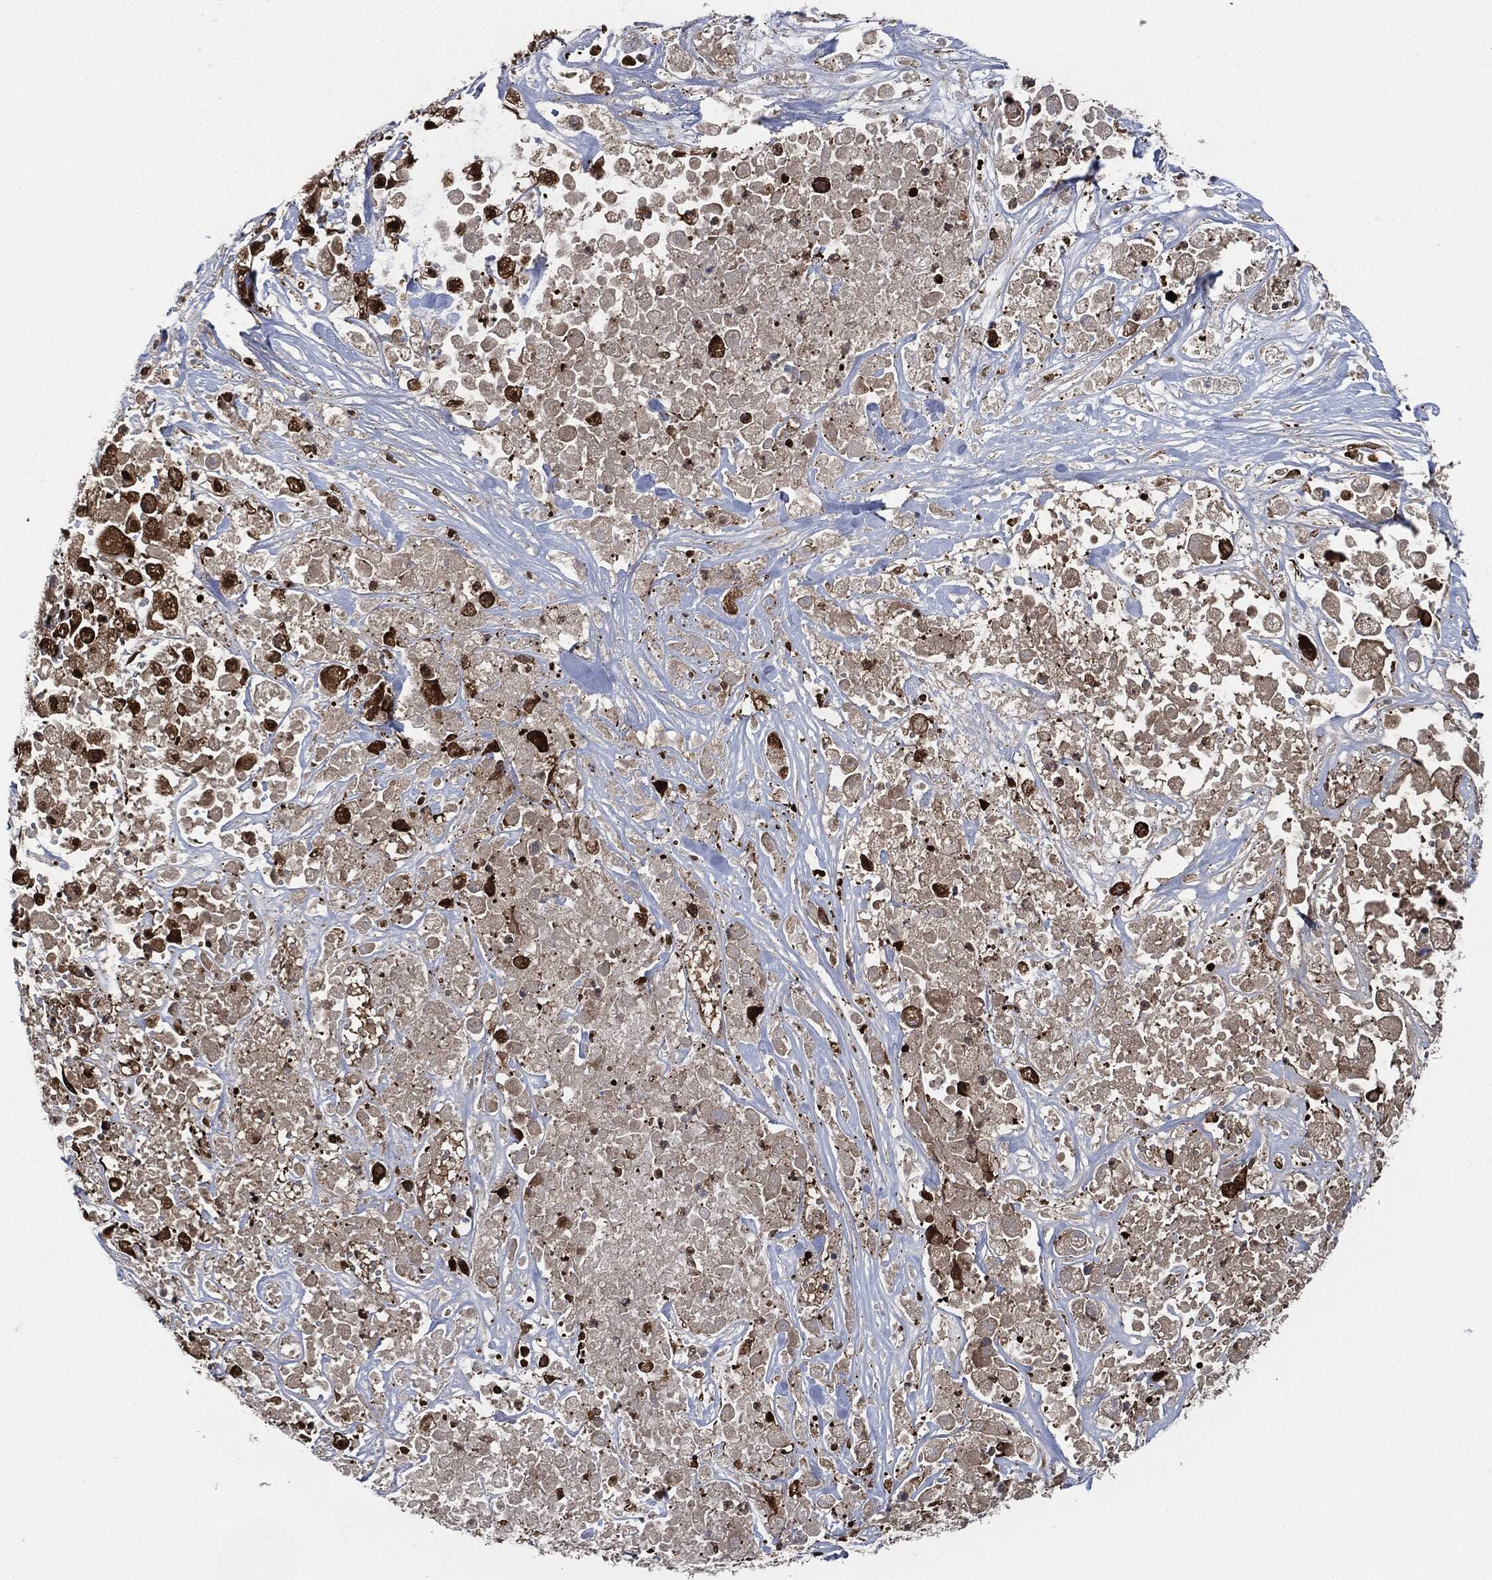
{"staining": {"intensity": "strong", "quantity": "<25%", "location": "cytoplasmic/membranous,nuclear"}, "tissue": "pancreatic cancer", "cell_type": "Tumor cells", "image_type": "cancer", "snomed": [{"axis": "morphology", "description": "Adenocarcinoma, NOS"}, {"axis": "topography", "description": "Pancreas"}], "caption": "Immunohistochemistry (IHC) micrograph of neoplastic tissue: adenocarcinoma (pancreatic) stained using immunohistochemistry demonstrates medium levels of strong protein expression localized specifically in the cytoplasmic/membranous and nuclear of tumor cells, appearing as a cytoplasmic/membranous and nuclear brown color.", "gene": "DCTN1", "patient": {"sex": "male", "age": 44}}